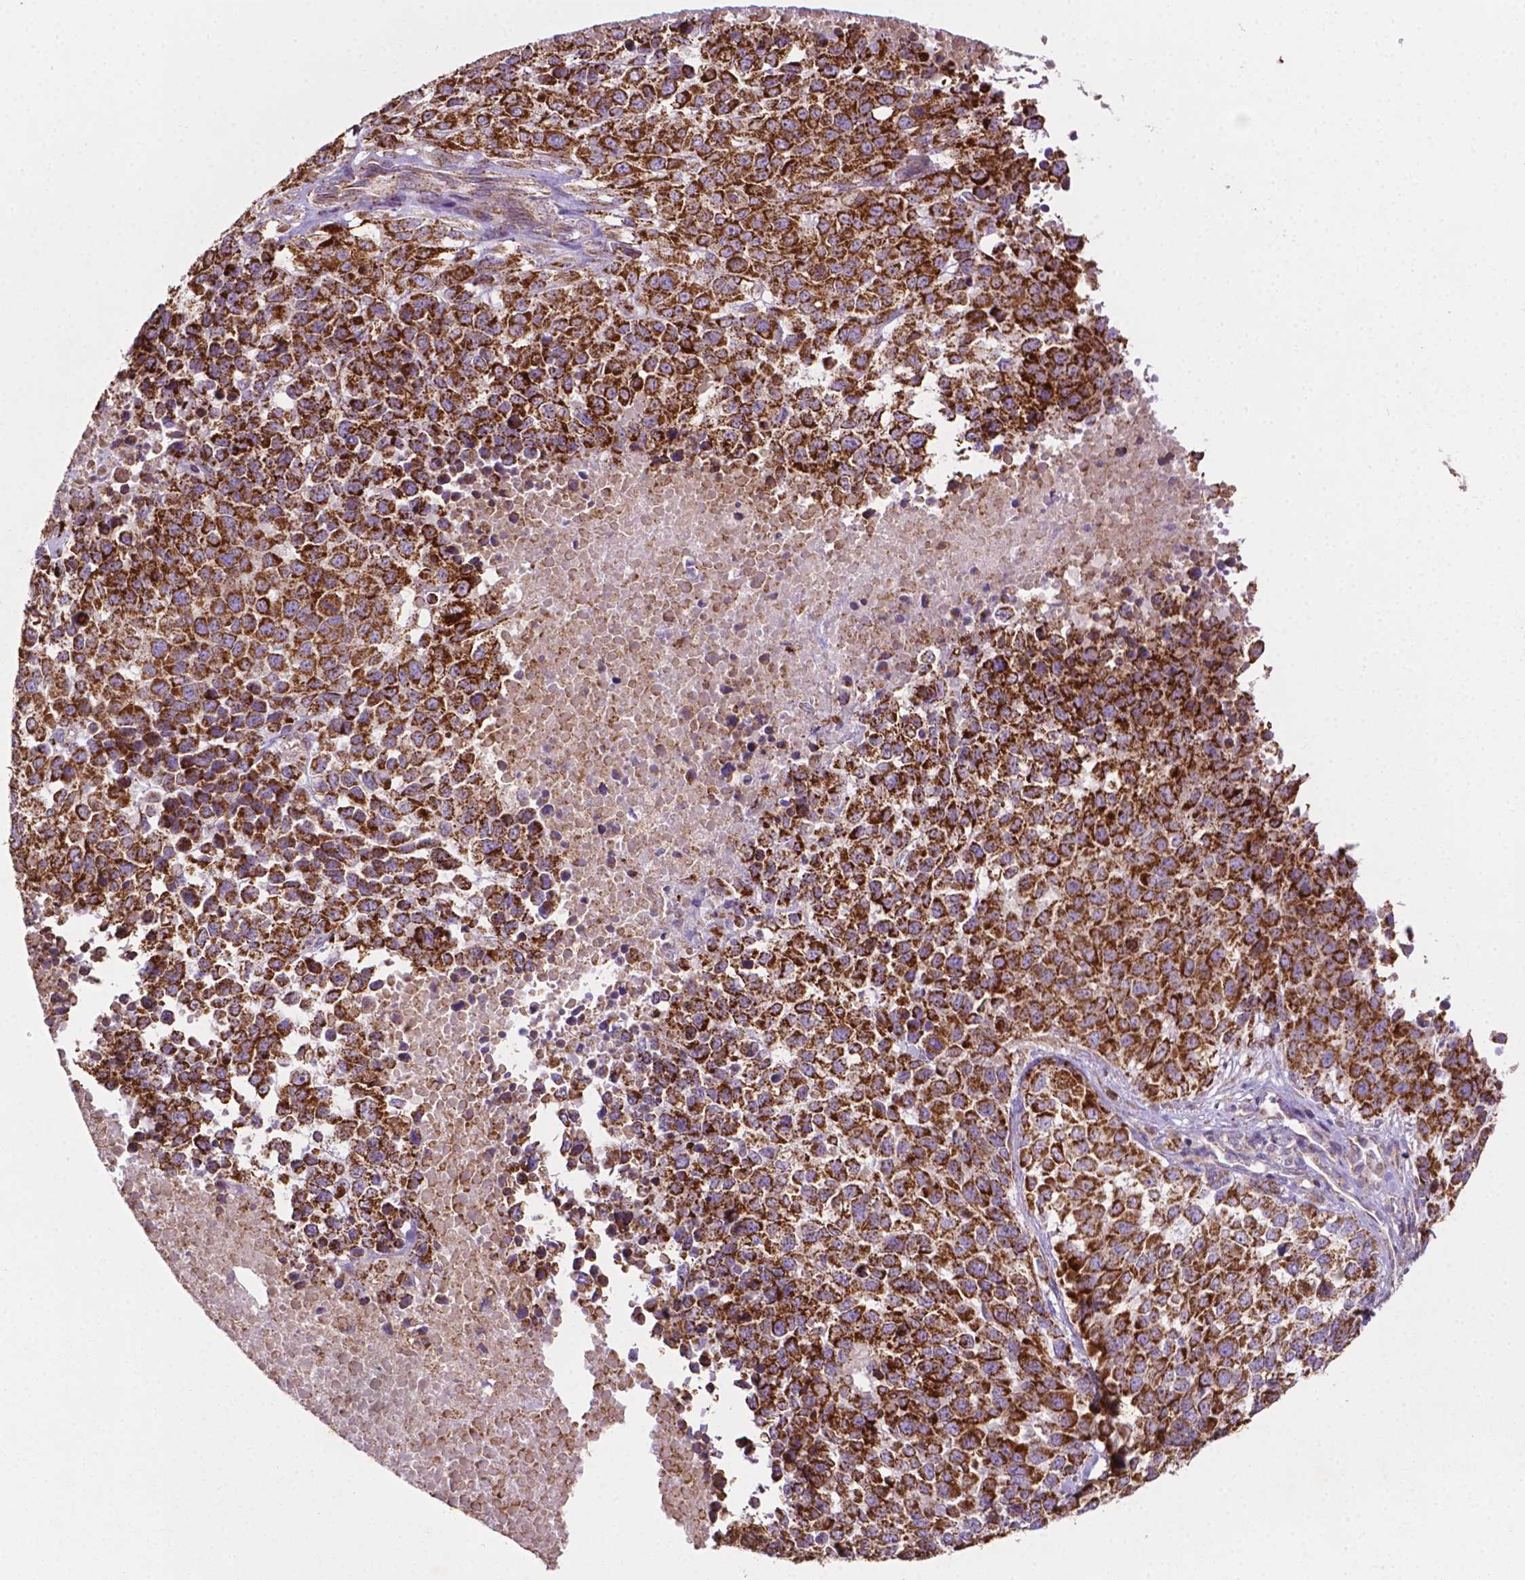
{"staining": {"intensity": "strong", "quantity": ">75%", "location": "cytoplasmic/membranous"}, "tissue": "melanoma", "cell_type": "Tumor cells", "image_type": "cancer", "snomed": [{"axis": "morphology", "description": "Malignant melanoma, Metastatic site"}, {"axis": "topography", "description": "Skin"}], "caption": "Immunohistochemistry image of neoplastic tissue: human melanoma stained using immunohistochemistry reveals high levels of strong protein expression localized specifically in the cytoplasmic/membranous of tumor cells, appearing as a cytoplasmic/membranous brown color.", "gene": "ILVBL", "patient": {"sex": "male", "age": 84}}